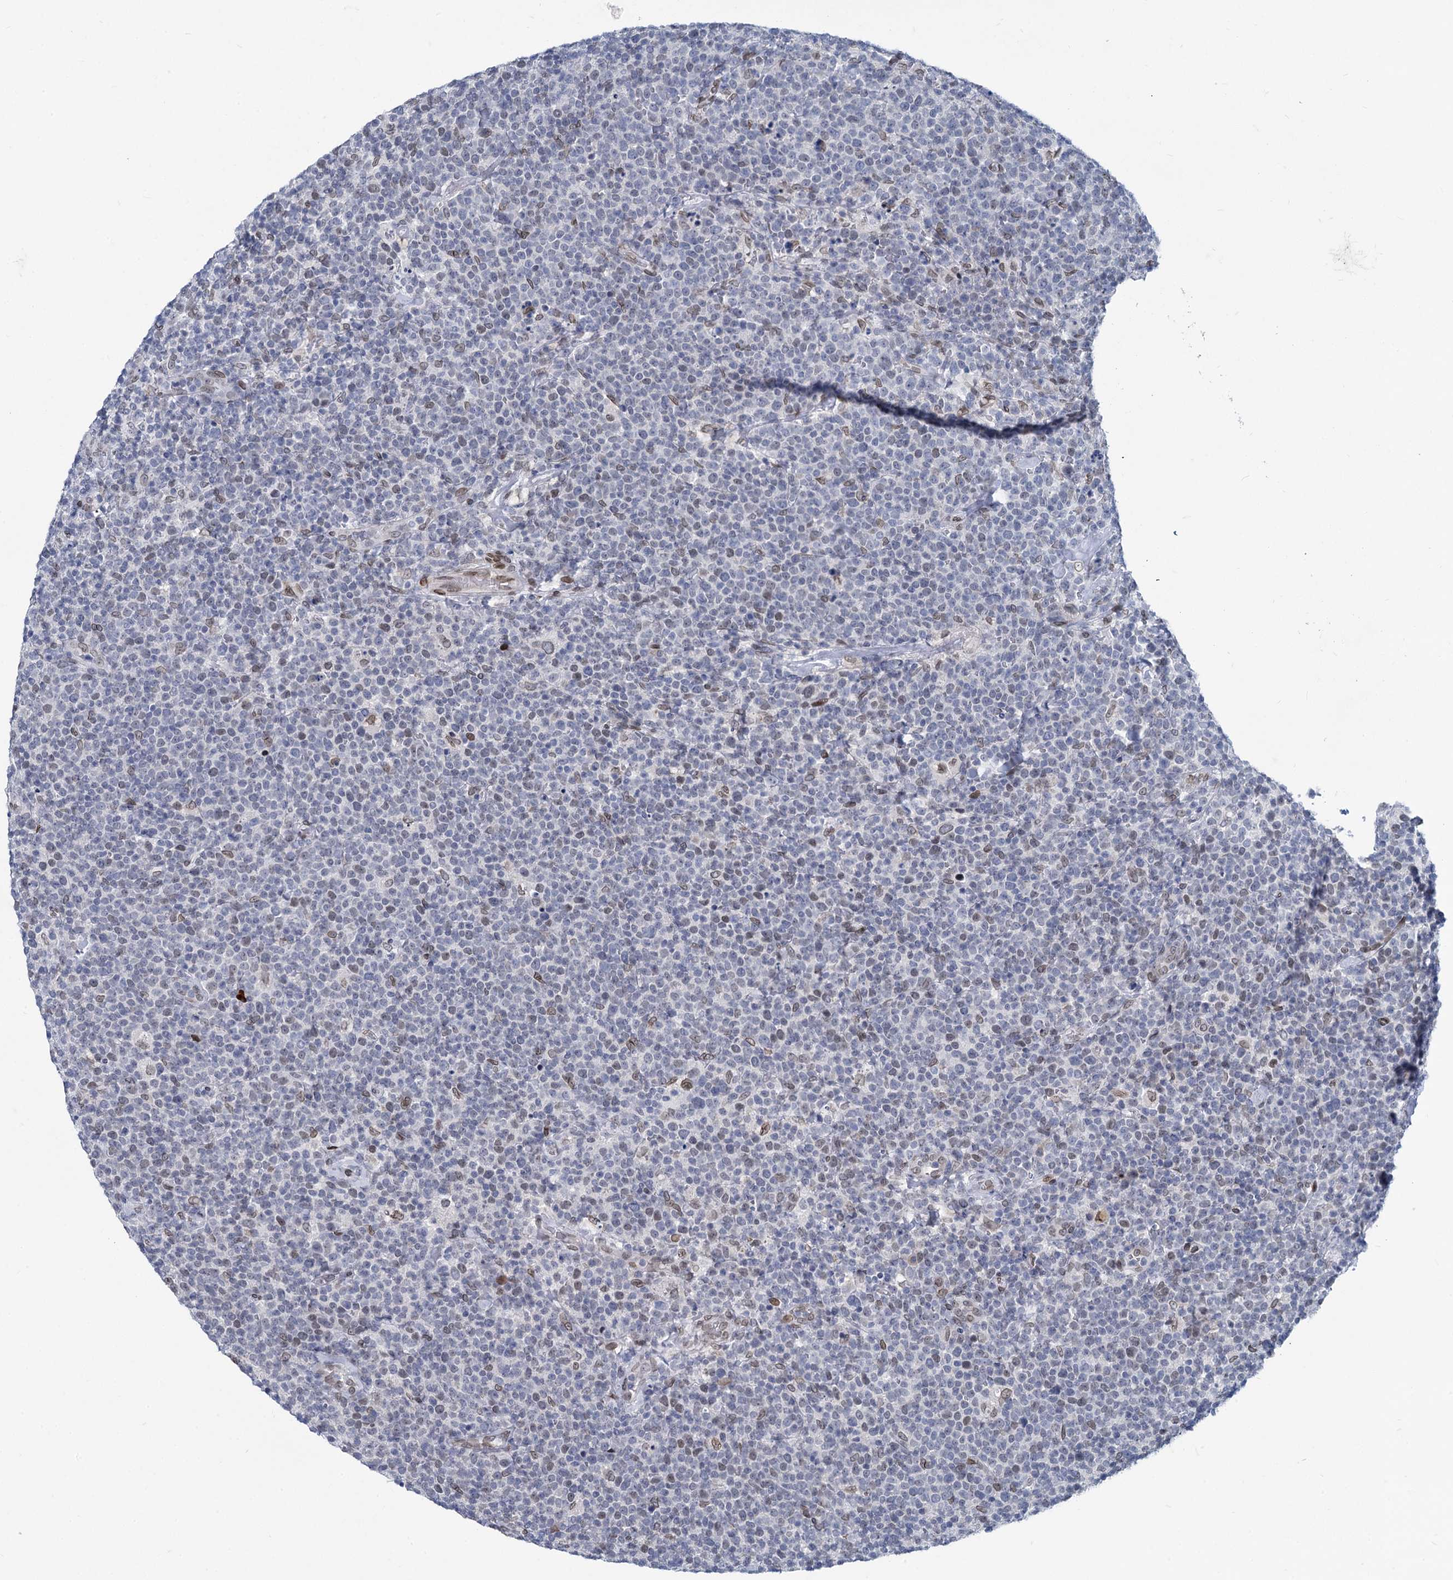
{"staining": {"intensity": "weak", "quantity": "<25%", "location": "nuclear"}, "tissue": "lymphoma", "cell_type": "Tumor cells", "image_type": "cancer", "snomed": [{"axis": "morphology", "description": "Malignant lymphoma, non-Hodgkin's type, High grade"}, {"axis": "topography", "description": "Lymph node"}], "caption": "There is no significant staining in tumor cells of lymphoma.", "gene": "PRSS35", "patient": {"sex": "male", "age": 61}}